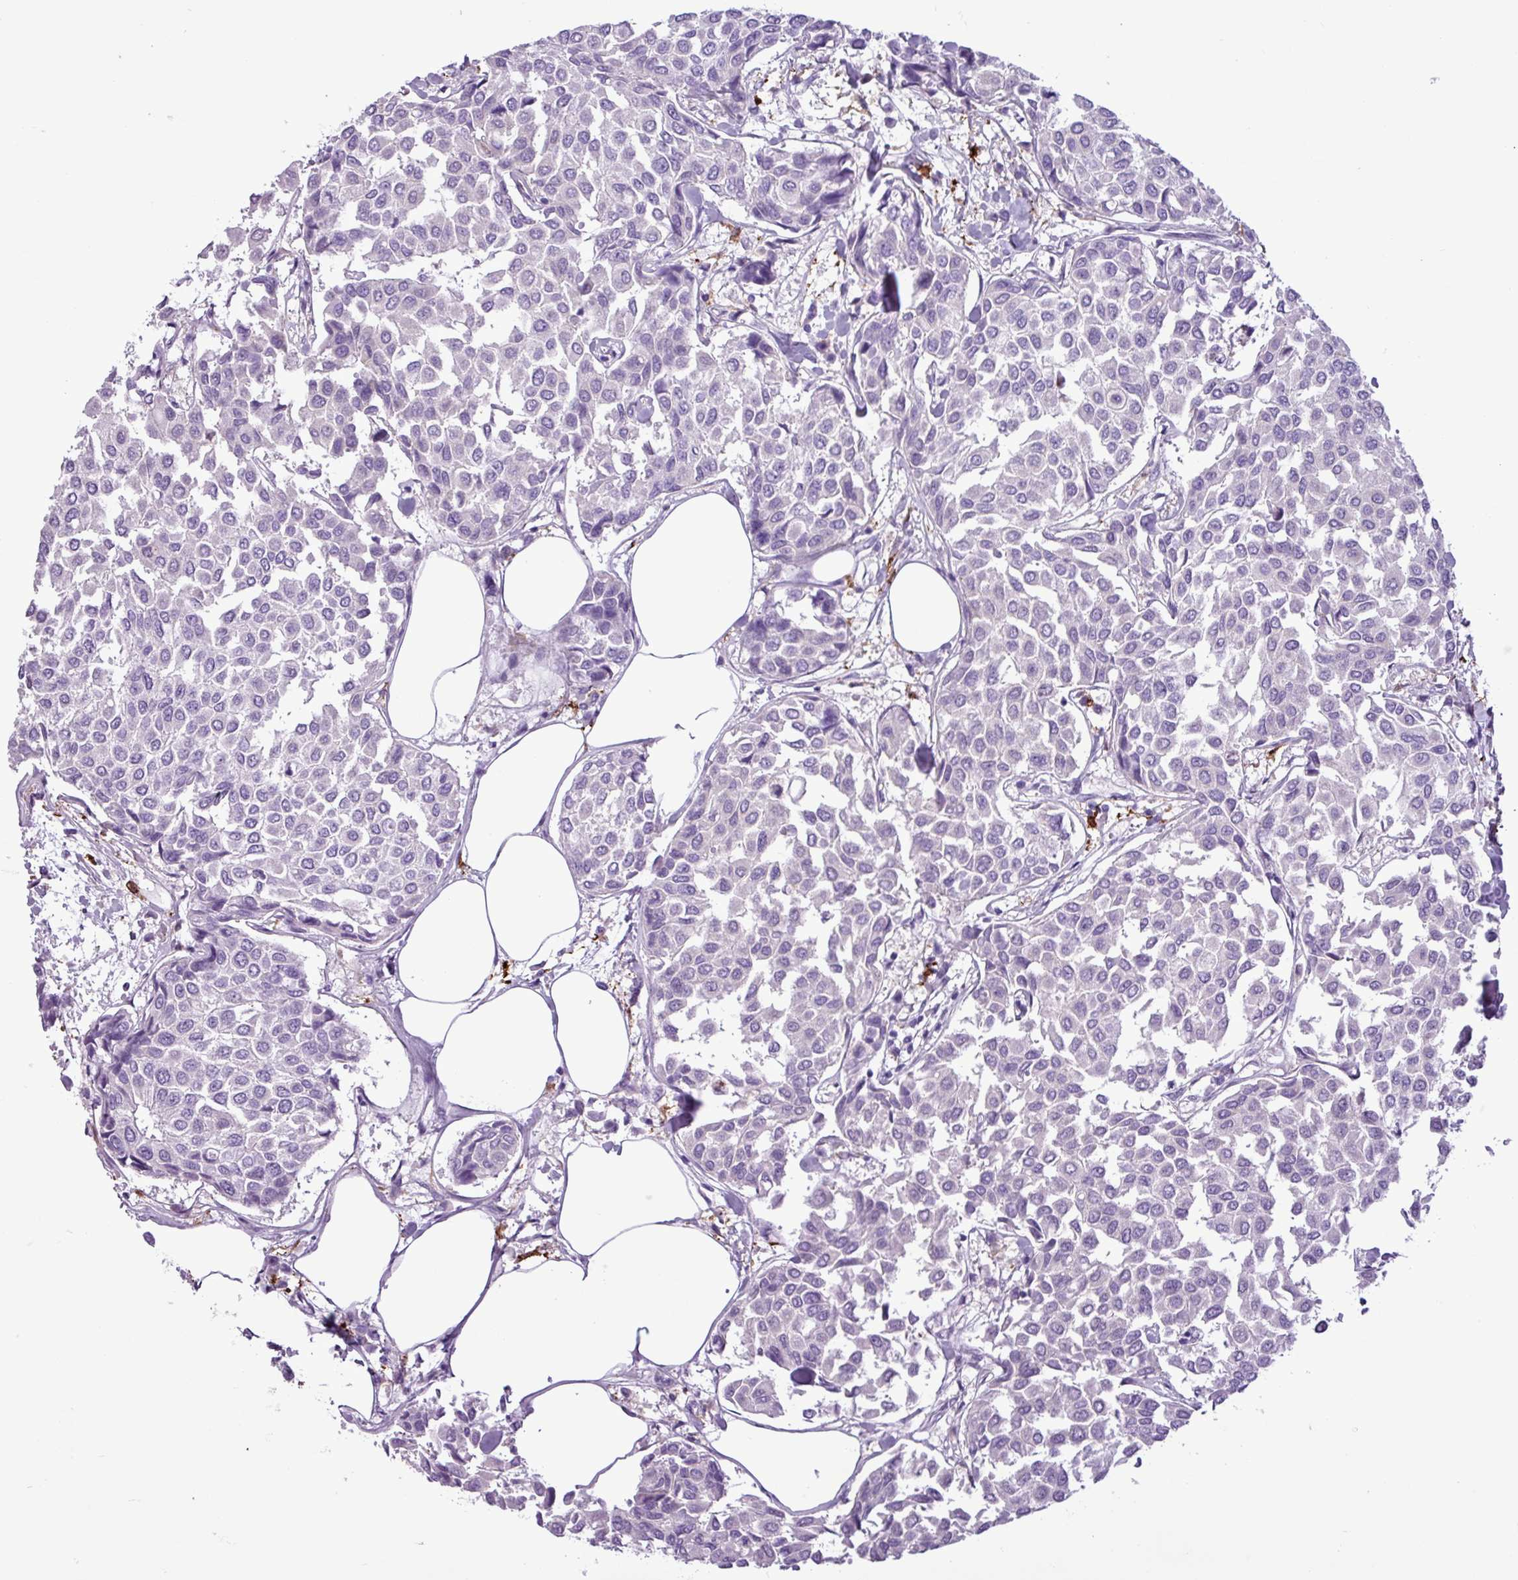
{"staining": {"intensity": "negative", "quantity": "none", "location": "none"}, "tissue": "breast cancer", "cell_type": "Tumor cells", "image_type": "cancer", "snomed": [{"axis": "morphology", "description": "Duct carcinoma"}, {"axis": "topography", "description": "Breast"}], "caption": "Immunohistochemical staining of human breast cancer (invasive ductal carcinoma) shows no significant positivity in tumor cells.", "gene": "TMEM200C", "patient": {"sex": "female", "age": 55}}